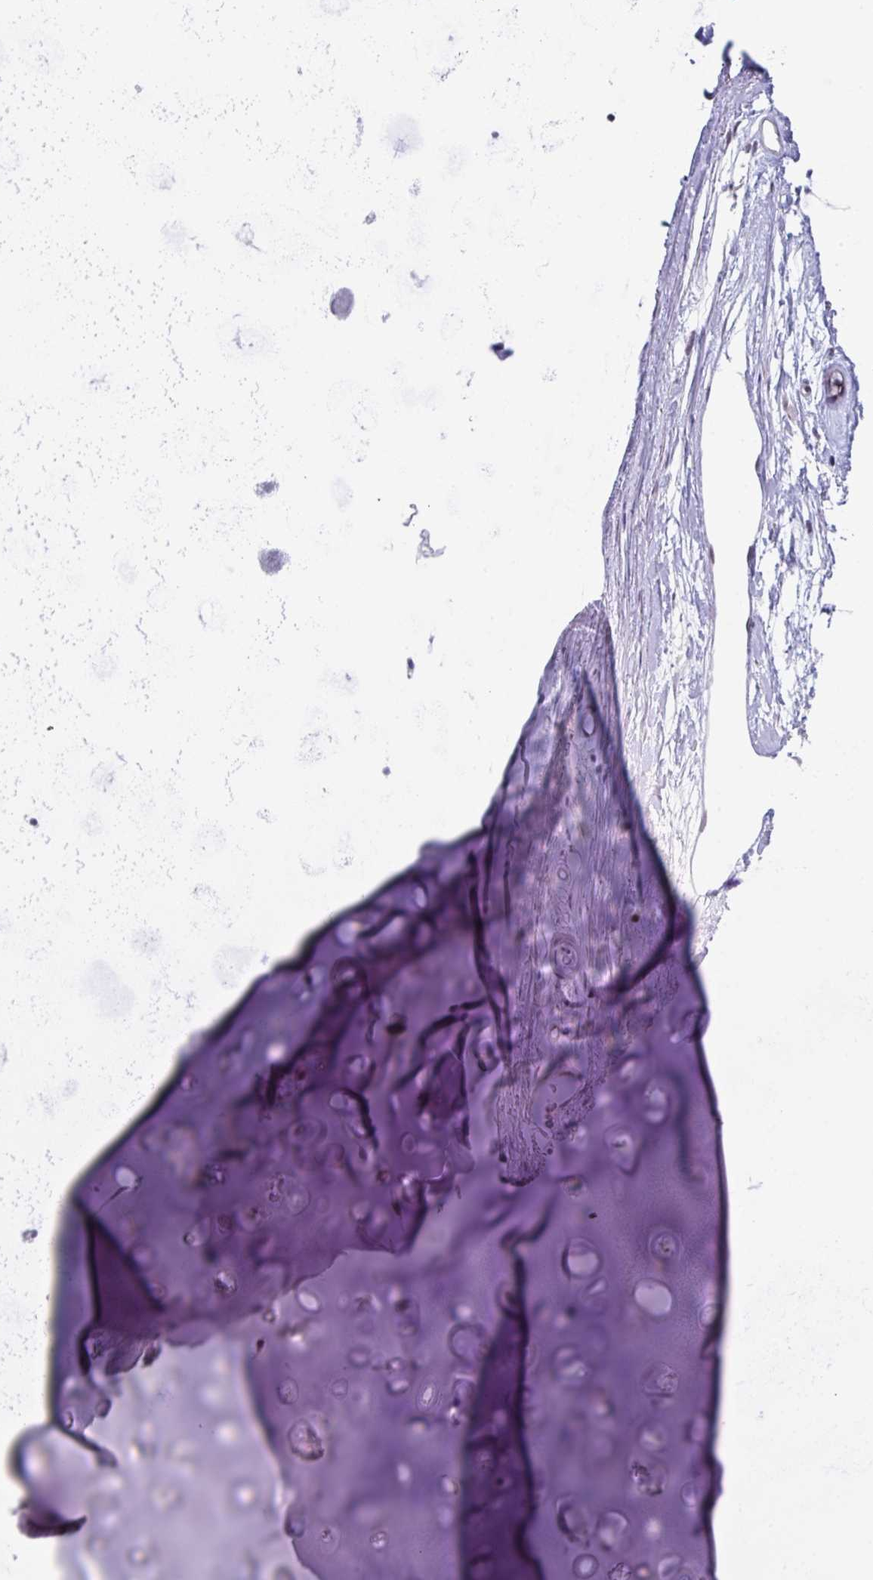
{"staining": {"intensity": "moderate", "quantity": "25%-75%", "location": "cytoplasmic/membranous,nuclear"}, "tissue": "soft tissue", "cell_type": "Chondrocytes", "image_type": "normal", "snomed": [{"axis": "morphology", "description": "Normal tissue, NOS"}, {"axis": "topography", "description": "Lymph node"}, {"axis": "topography", "description": "Cartilage tissue"}, {"axis": "topography", "description": "Bronchus"}], "caption": "Immunohistochemistry (IHC) (DAB) staining of benign human soft tissue reveals moderate cytoplasmic/membranous,nuclear protein expression in approximately 25%-75% of chondrocytes.", "gene": "RBM18", "patient": {"sex": "female", "age": 70}}